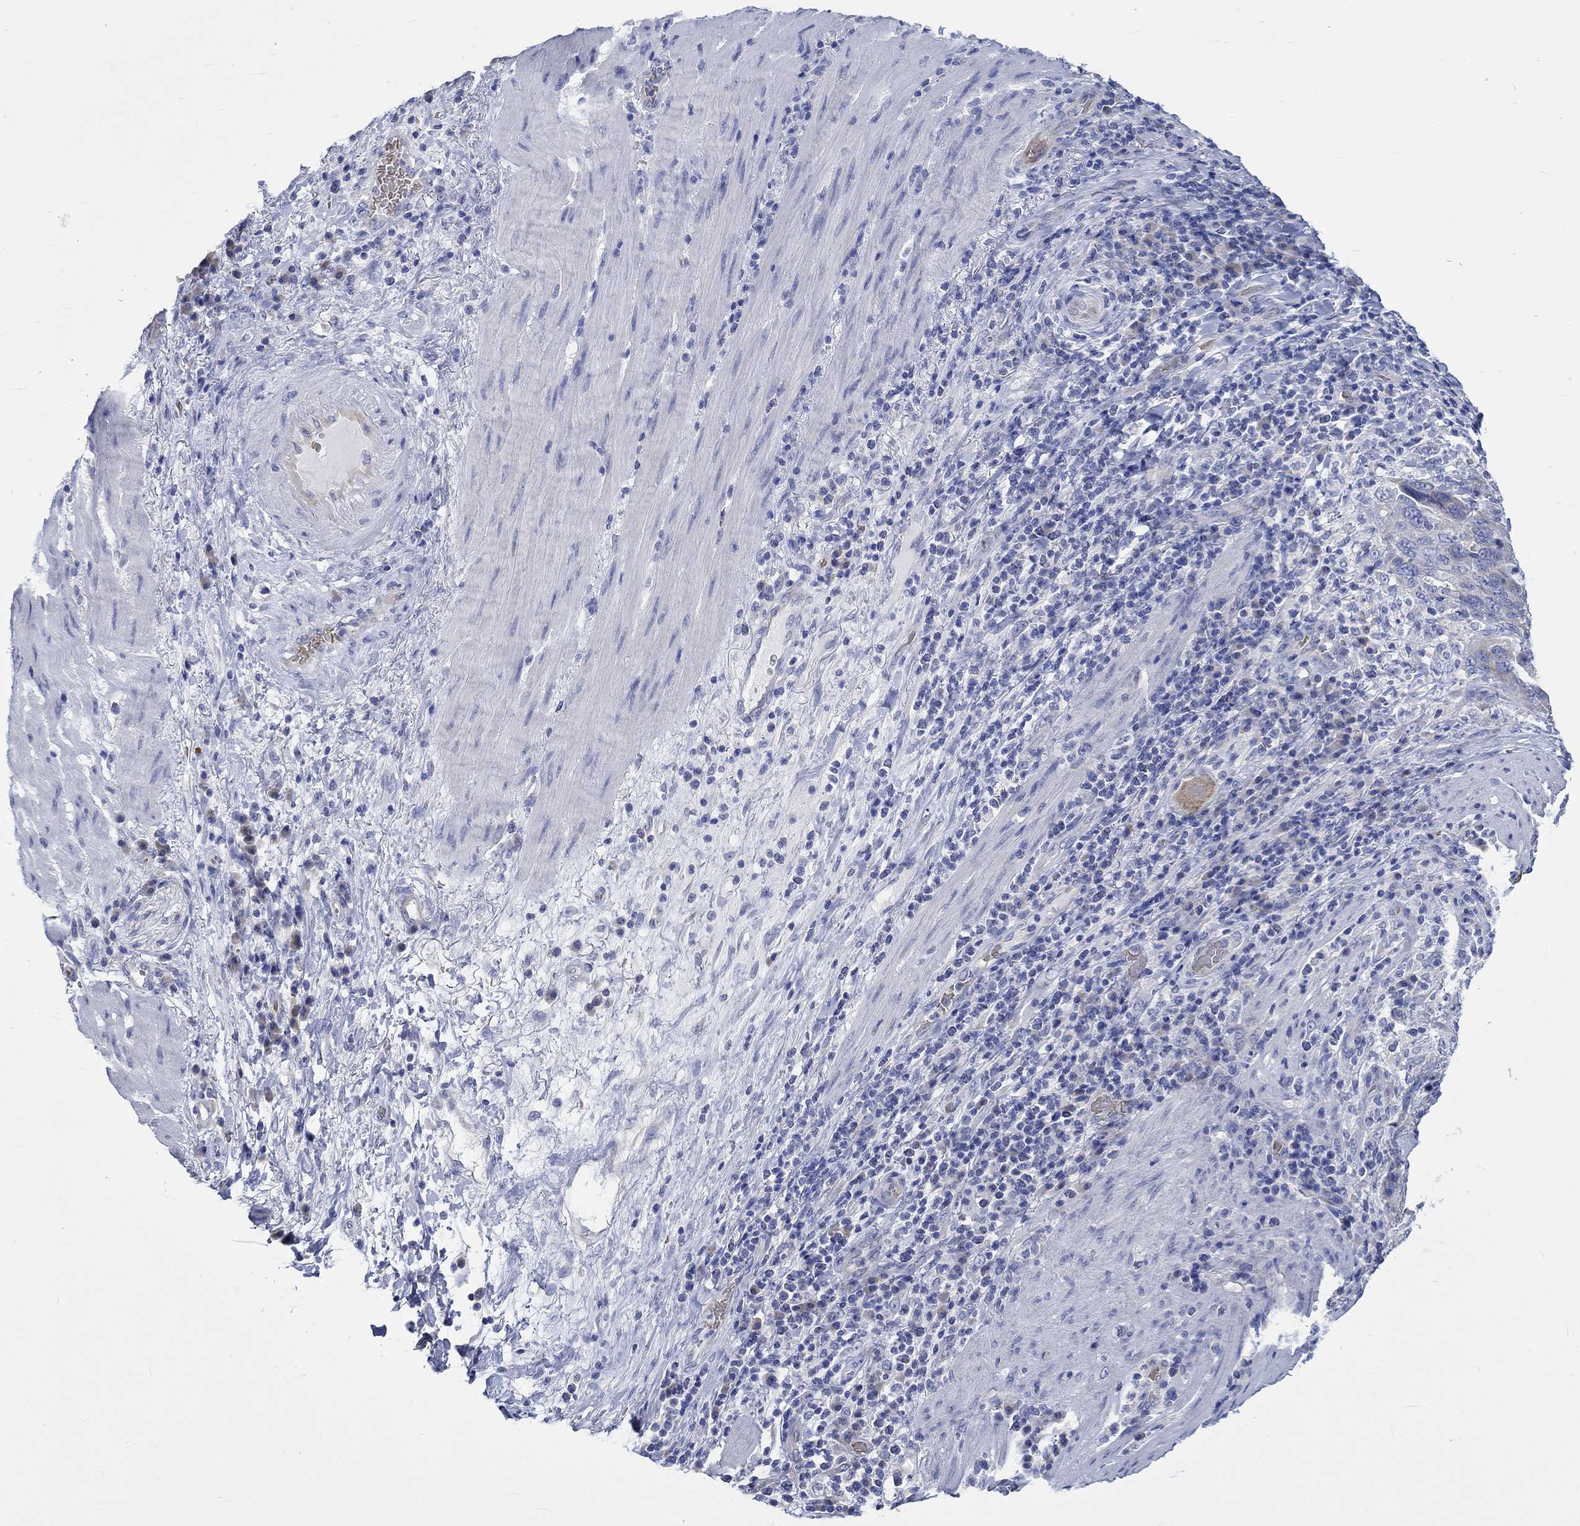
{"staining": {"intensity": "weak", "quantity": "<25%", "location": "cytoplasmic/membranous"}, "tissue": "stomach cancer", "cell_type": "Tumor cells", "image_type": "cancer", "snomed": [{"axis": "morphology", "description": "Adenocarcinoma, NOS"}, {"axis": "topography", "description": "Stomach"}], "caption": "The photomicrograph shows no significant staining in tumor cells of stomach adenocarcinoma.", "gene": "KCNA1", "patient": {"sex": "male", "age": 54}}